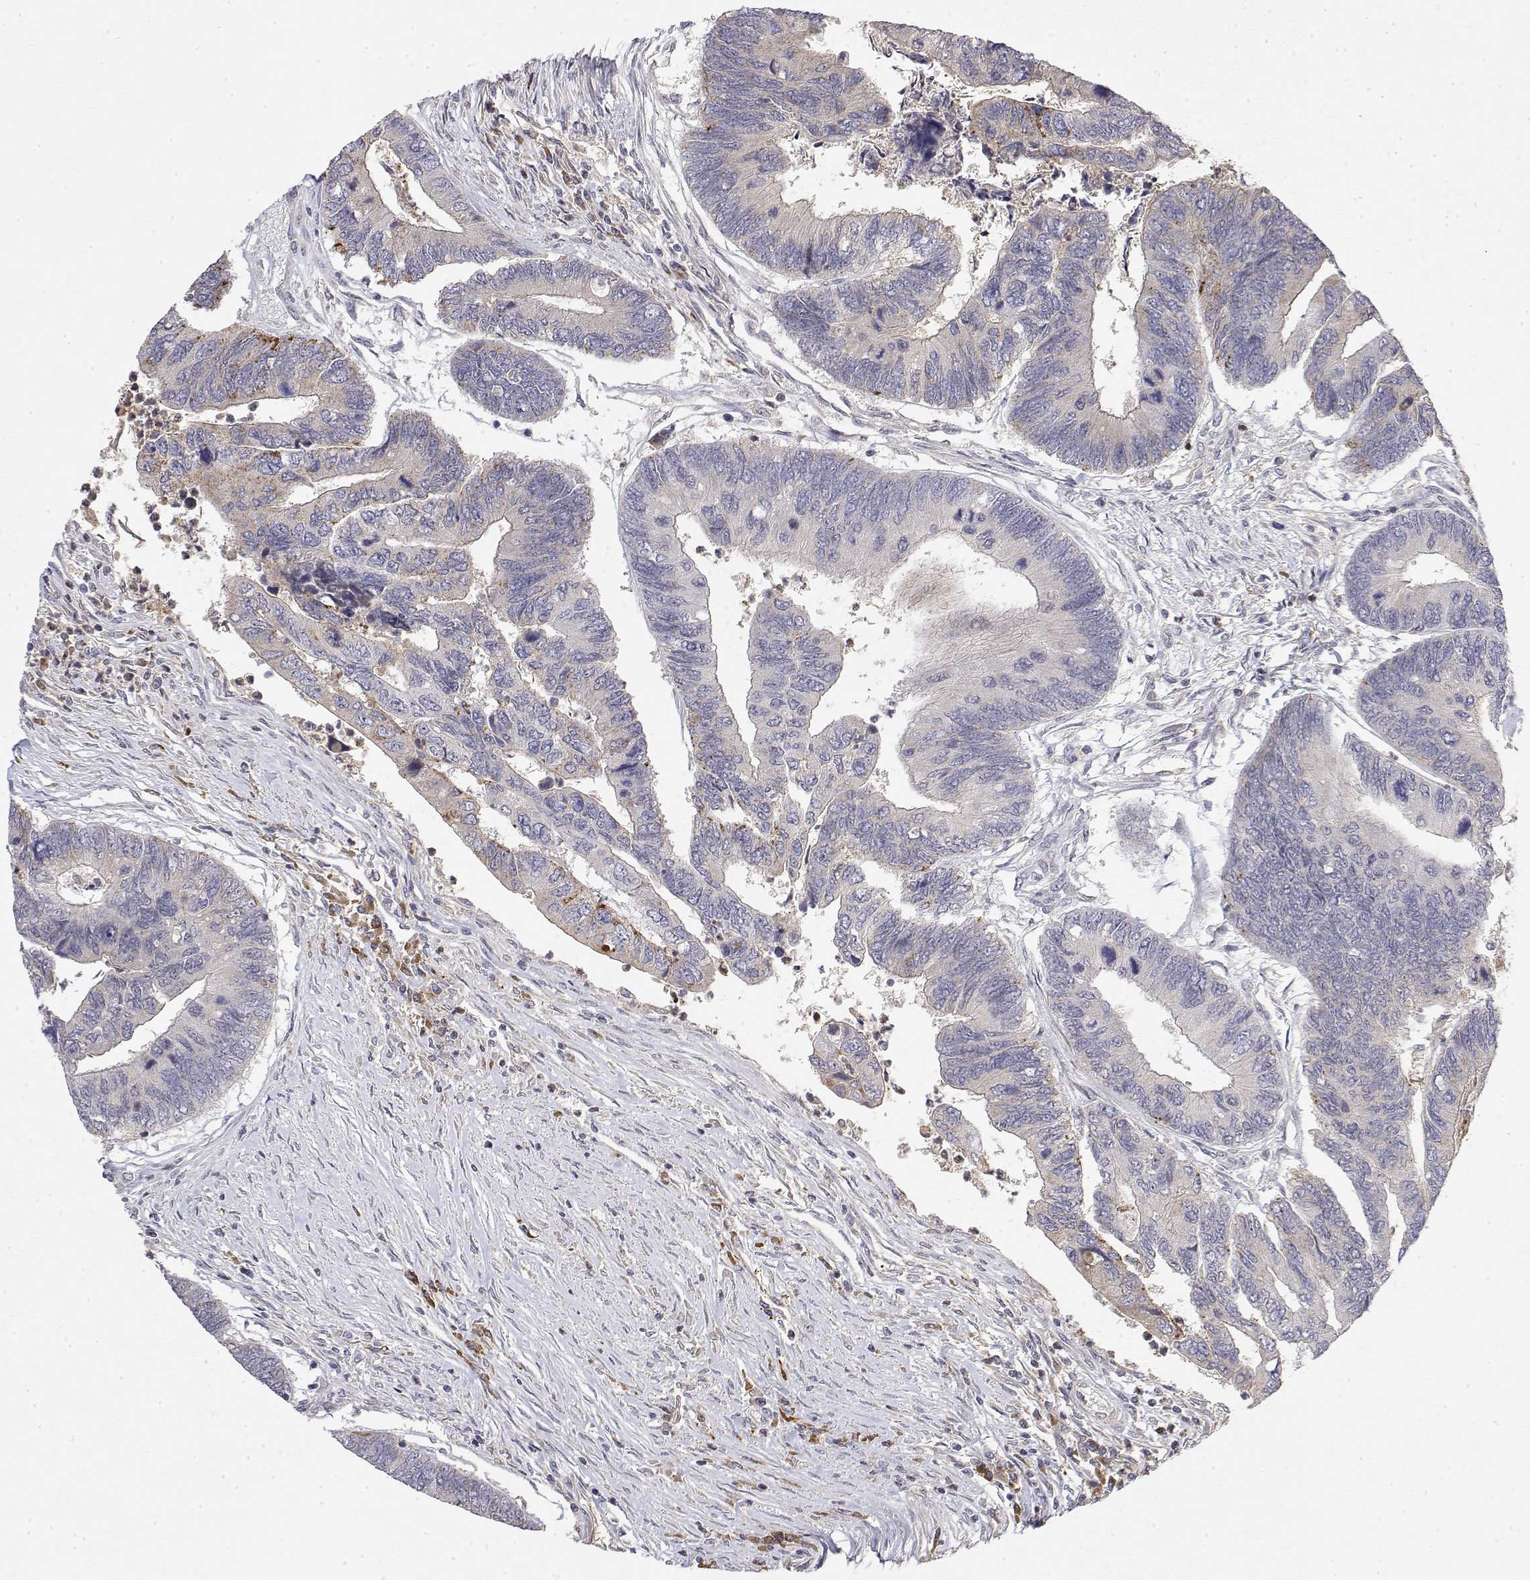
{"staining": {"intensity": "negative", "quantity": "none", "location": "none"}, "tissue": "colorectal cancer", "cell_type": "Tumor cells", "image_type": "cancer", "snomed": [{"axis": "morphology", "description": "Adenocarcinoma, NOS"}, {"axis": "topography", "description": "Colon"}], "caption": "An immunohistochemistry (IHC) photomicrograph of adenocarcinoma (colorectal) is shown. There is no staining in tumor cells of adenocarcinoma (colorectal). (DAB immunohistochemistry, high magnification).", "gene": "IGFBP4", "patient": {"sex": "female", "age": 67}}